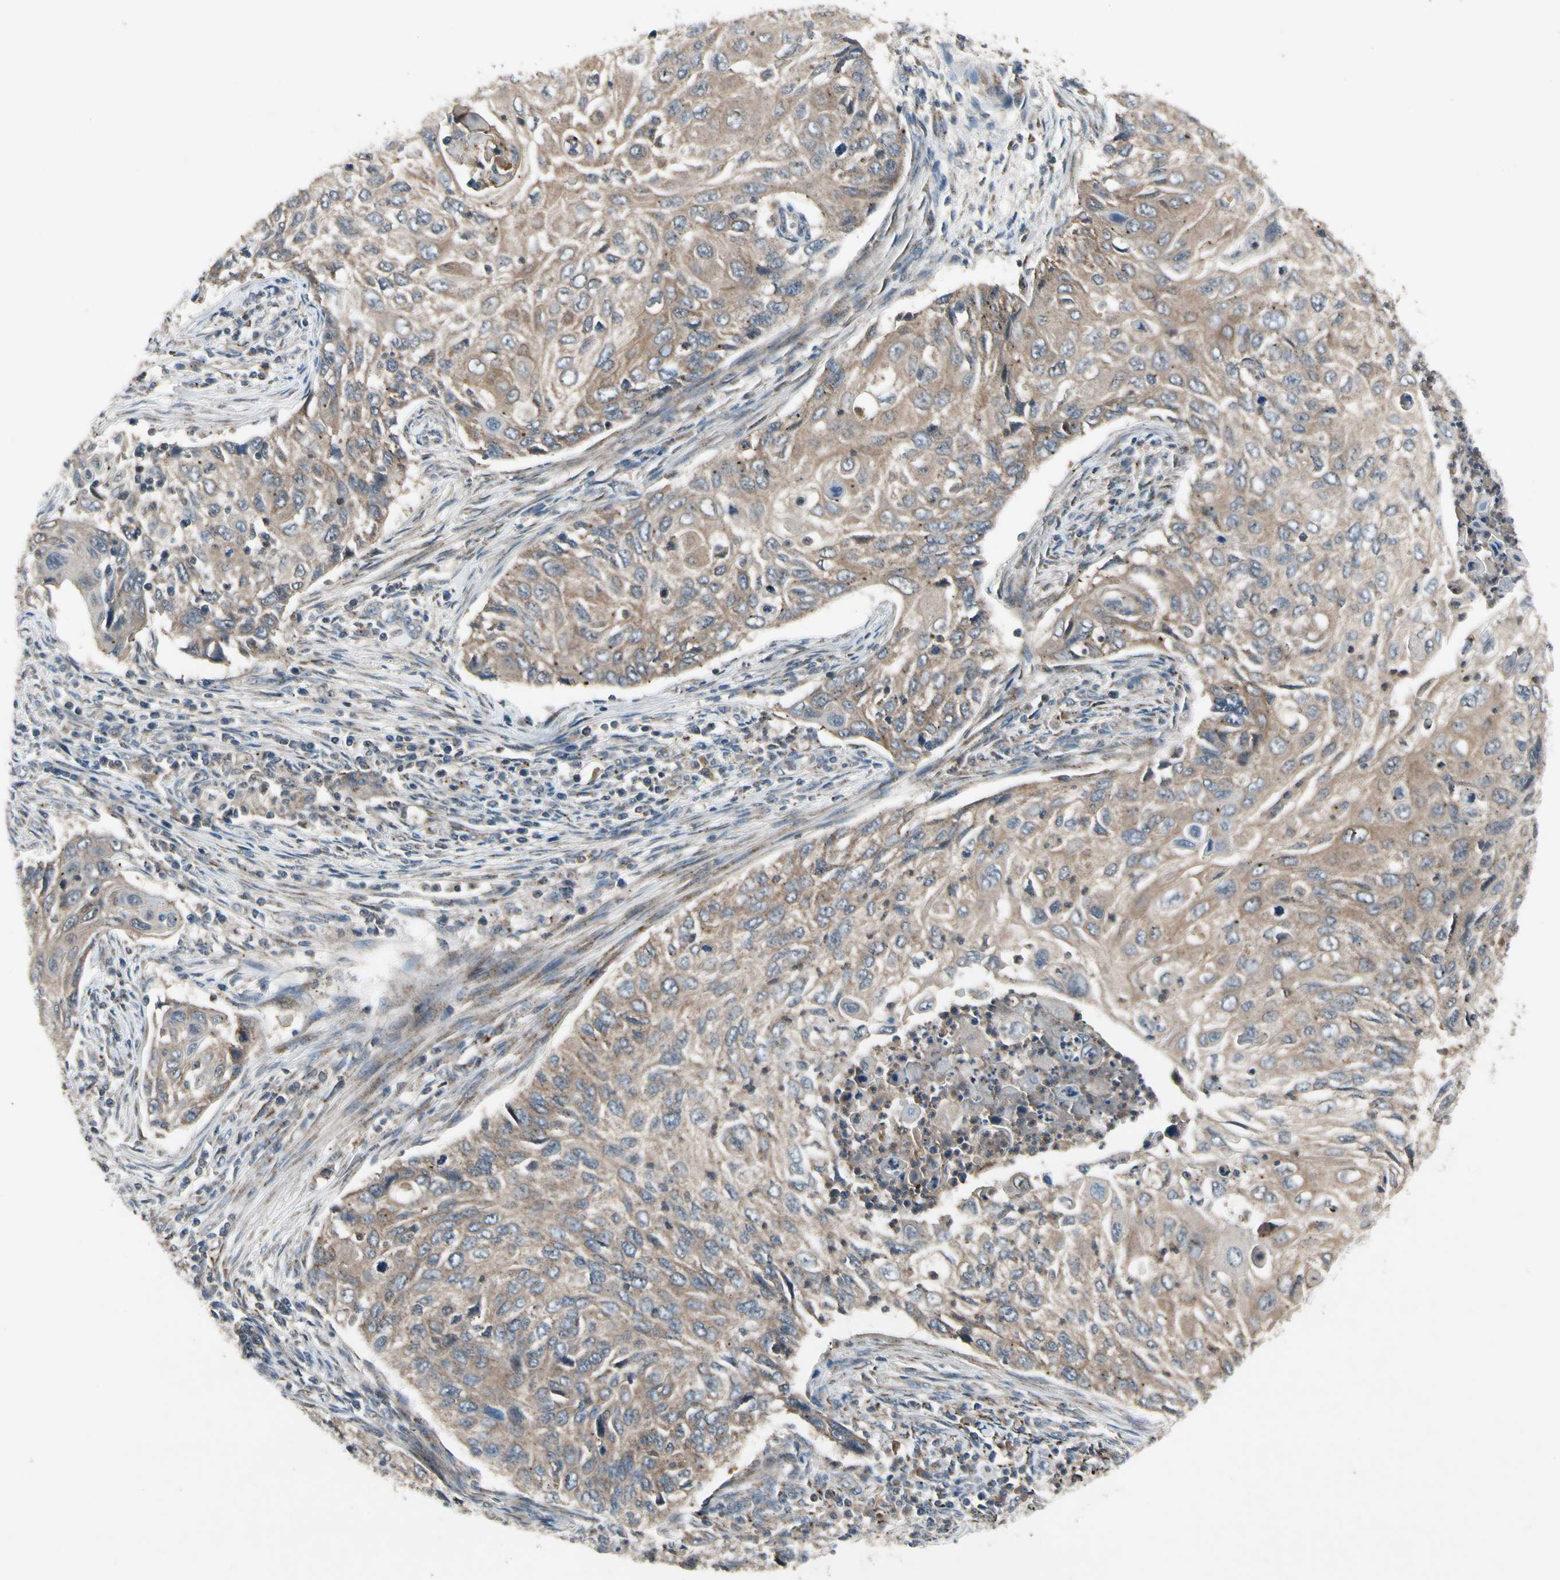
{"staining": {"intensity": "moderate", "quantity": ">75%", "location": "cytoplasmic/membranous"}, "tissue": "cervical cancer", "cell_type": "Tumor cells", "image_type": "cancer", "snomed": [{"axis": "morphology", "description": "Squamous cell carcinoma, NOS"}, {"axis": "topography", "description": "Cervix"}], "caption": "Cervical cancer tissue shows moderate cytoplasmic/membranous expression in approximately >75% of tumor cells", "gene": "NMI", "patient": {"sex": "female", "age": 70}}